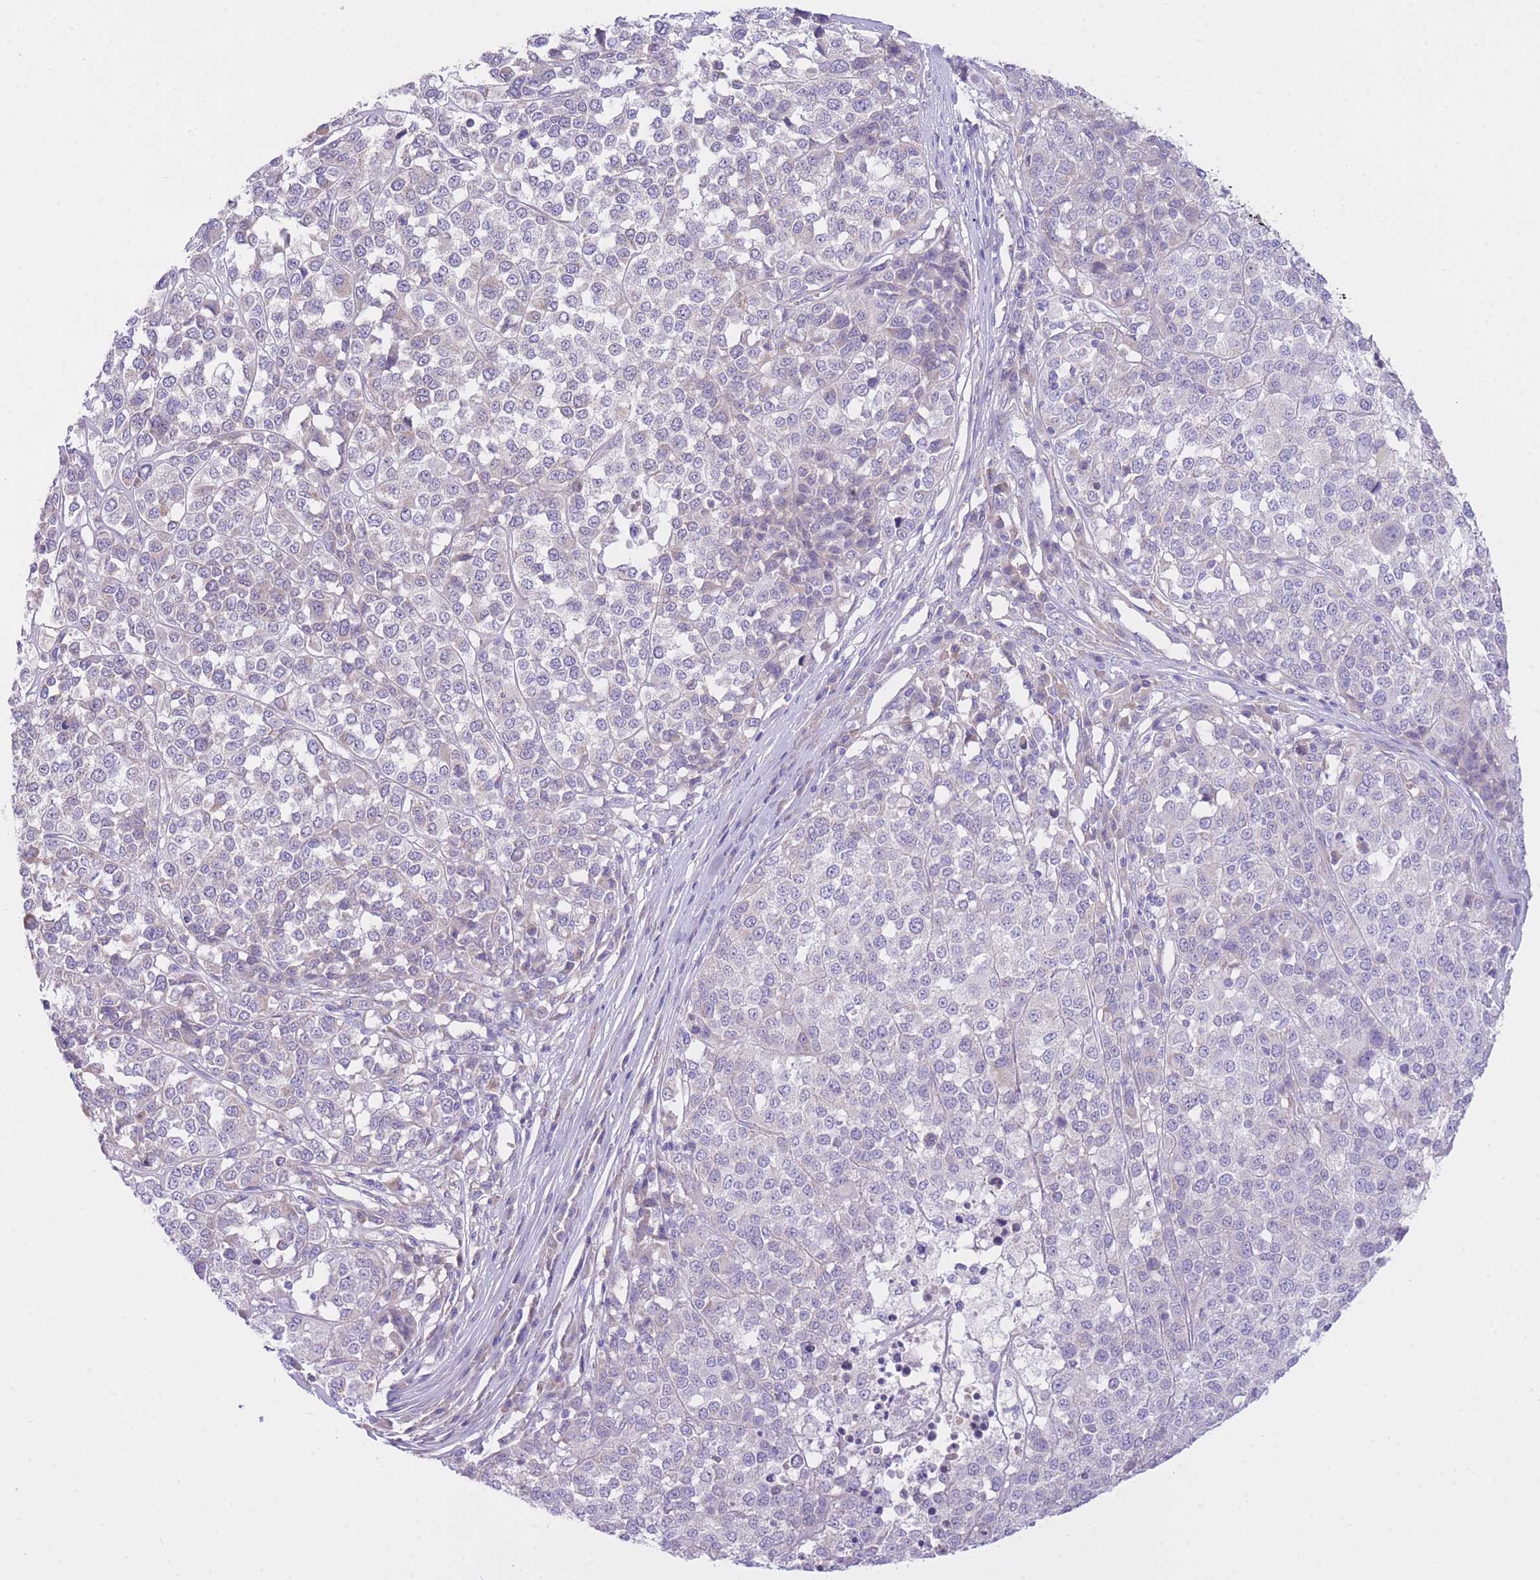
{"staining": {"intensity": "negative", "quantity": "none", "location": "none"}, "tissue": "melanoma", "cell_type": "Tumor cells", "image_type": "cancer", "snomed": [{"axis": "morphology", "description": "Malignant melanoma, Metastatic site"}, {"axis": "topography", "description": "Lymph node"}], "caption": "A histopathology image of malignant melanoma (metastatic site) stained for a protein displays no brown staining in tumor cells. (DAB immunohistochemistry, high magnification).", "gene": "PGM1", "patient": {"sex": "male", "age": 44}}